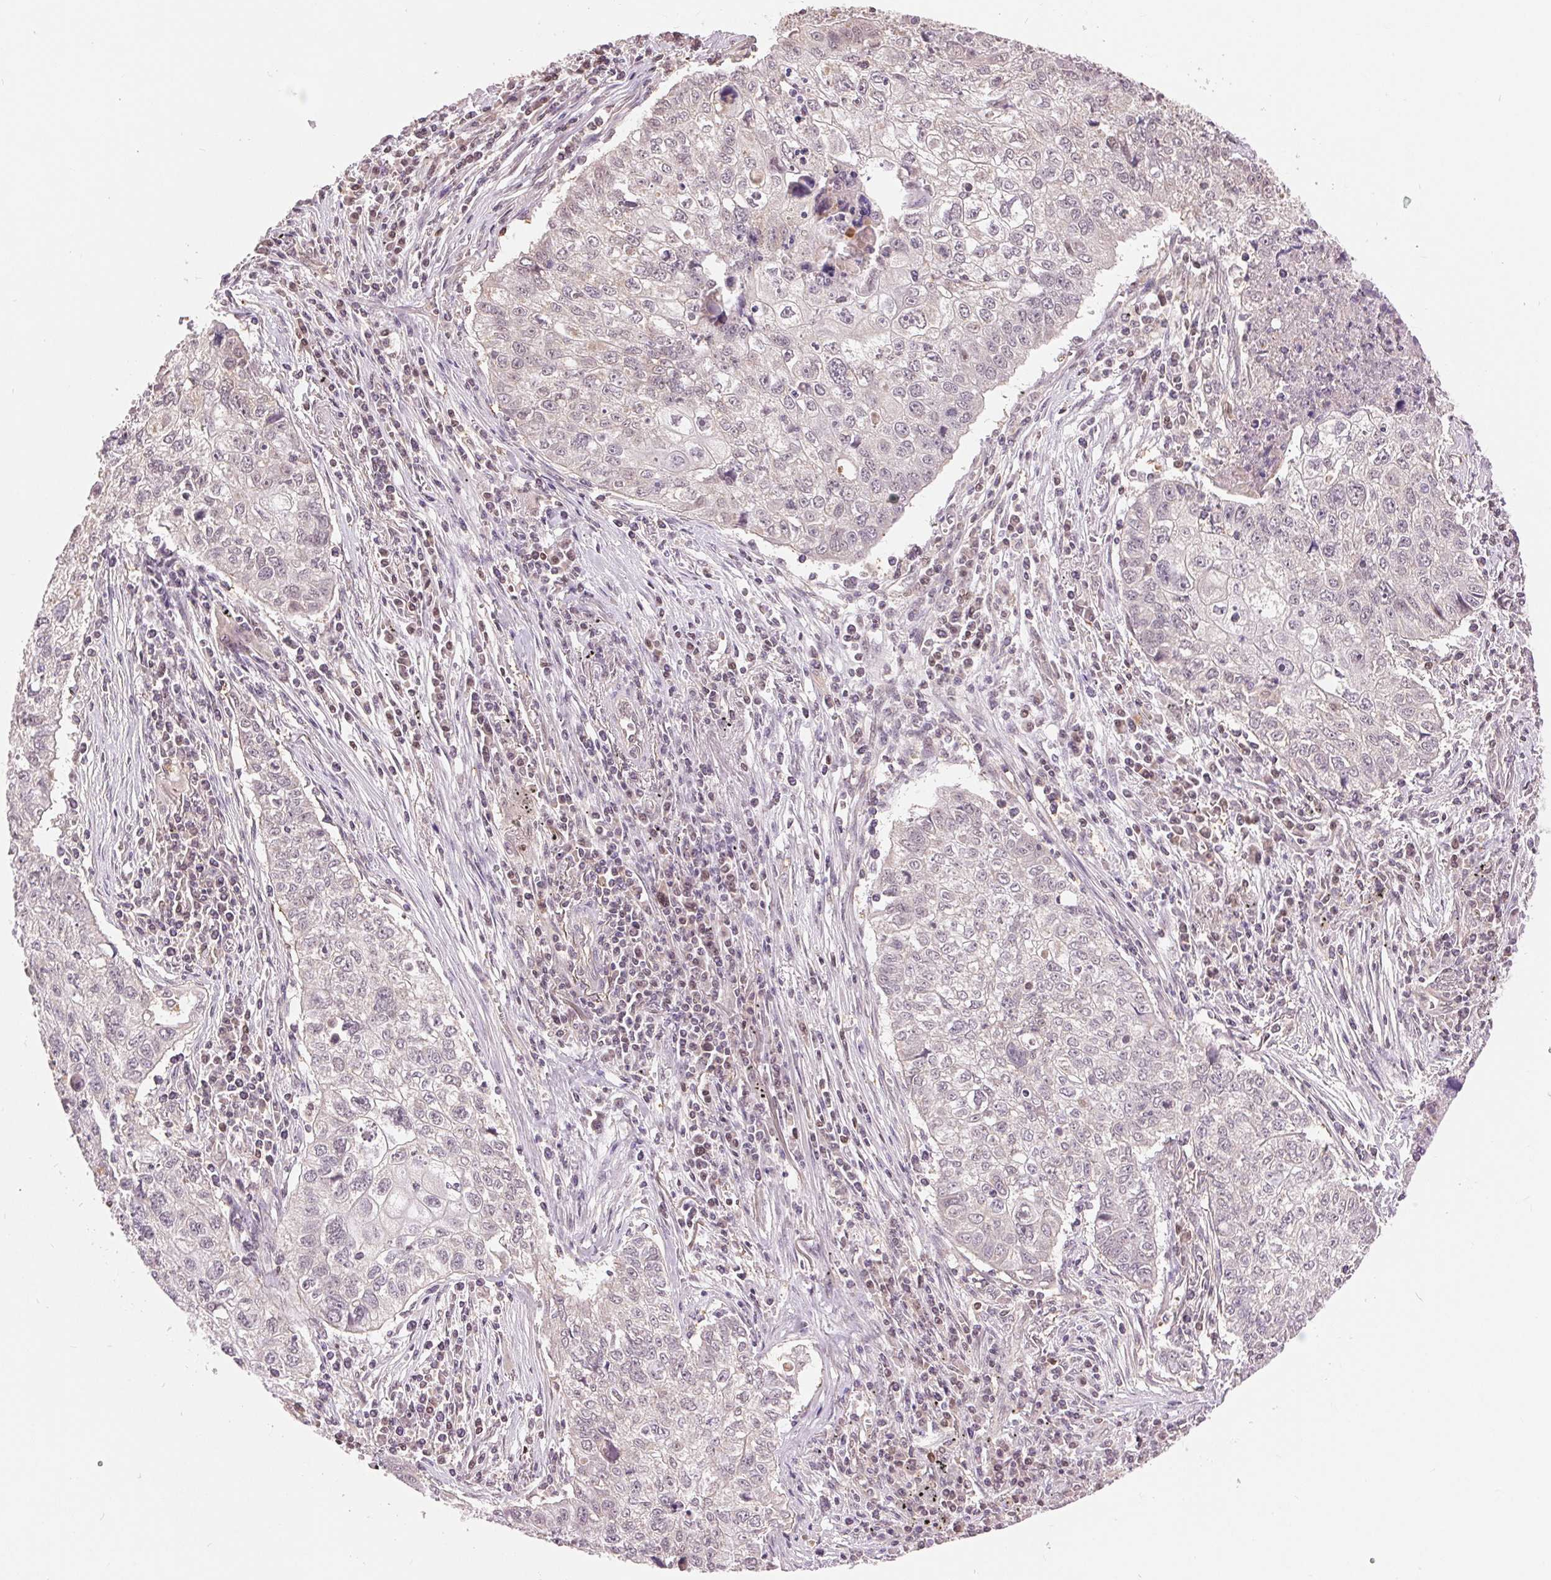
{"staining": {"intensity": "negative", "quantity": "none", "location": "none"}, "tissue": "lung cancer", "cell_type": "Tumor cells", "image_type": "cancer", "snomed": [{"axis": "morphology", "description": "Normal morphology"}, {"axis": "morphology", "description": "Aneuploidy"}, {"axis": "morphology", "description": "Squamous cell carcinoma, NOS"}, {"axis": "topography", "description": "Lymph node"}, {"axis": "topography", "description": "Lung"}], "caption": "Immunohistochemistry (IHC) photomicrograph of human lung cancer stained for a protein (brown), which shows no positivity in tumor cells.", "gene": "TMEM273", "patient": {"sex": "female", "age": 76}}